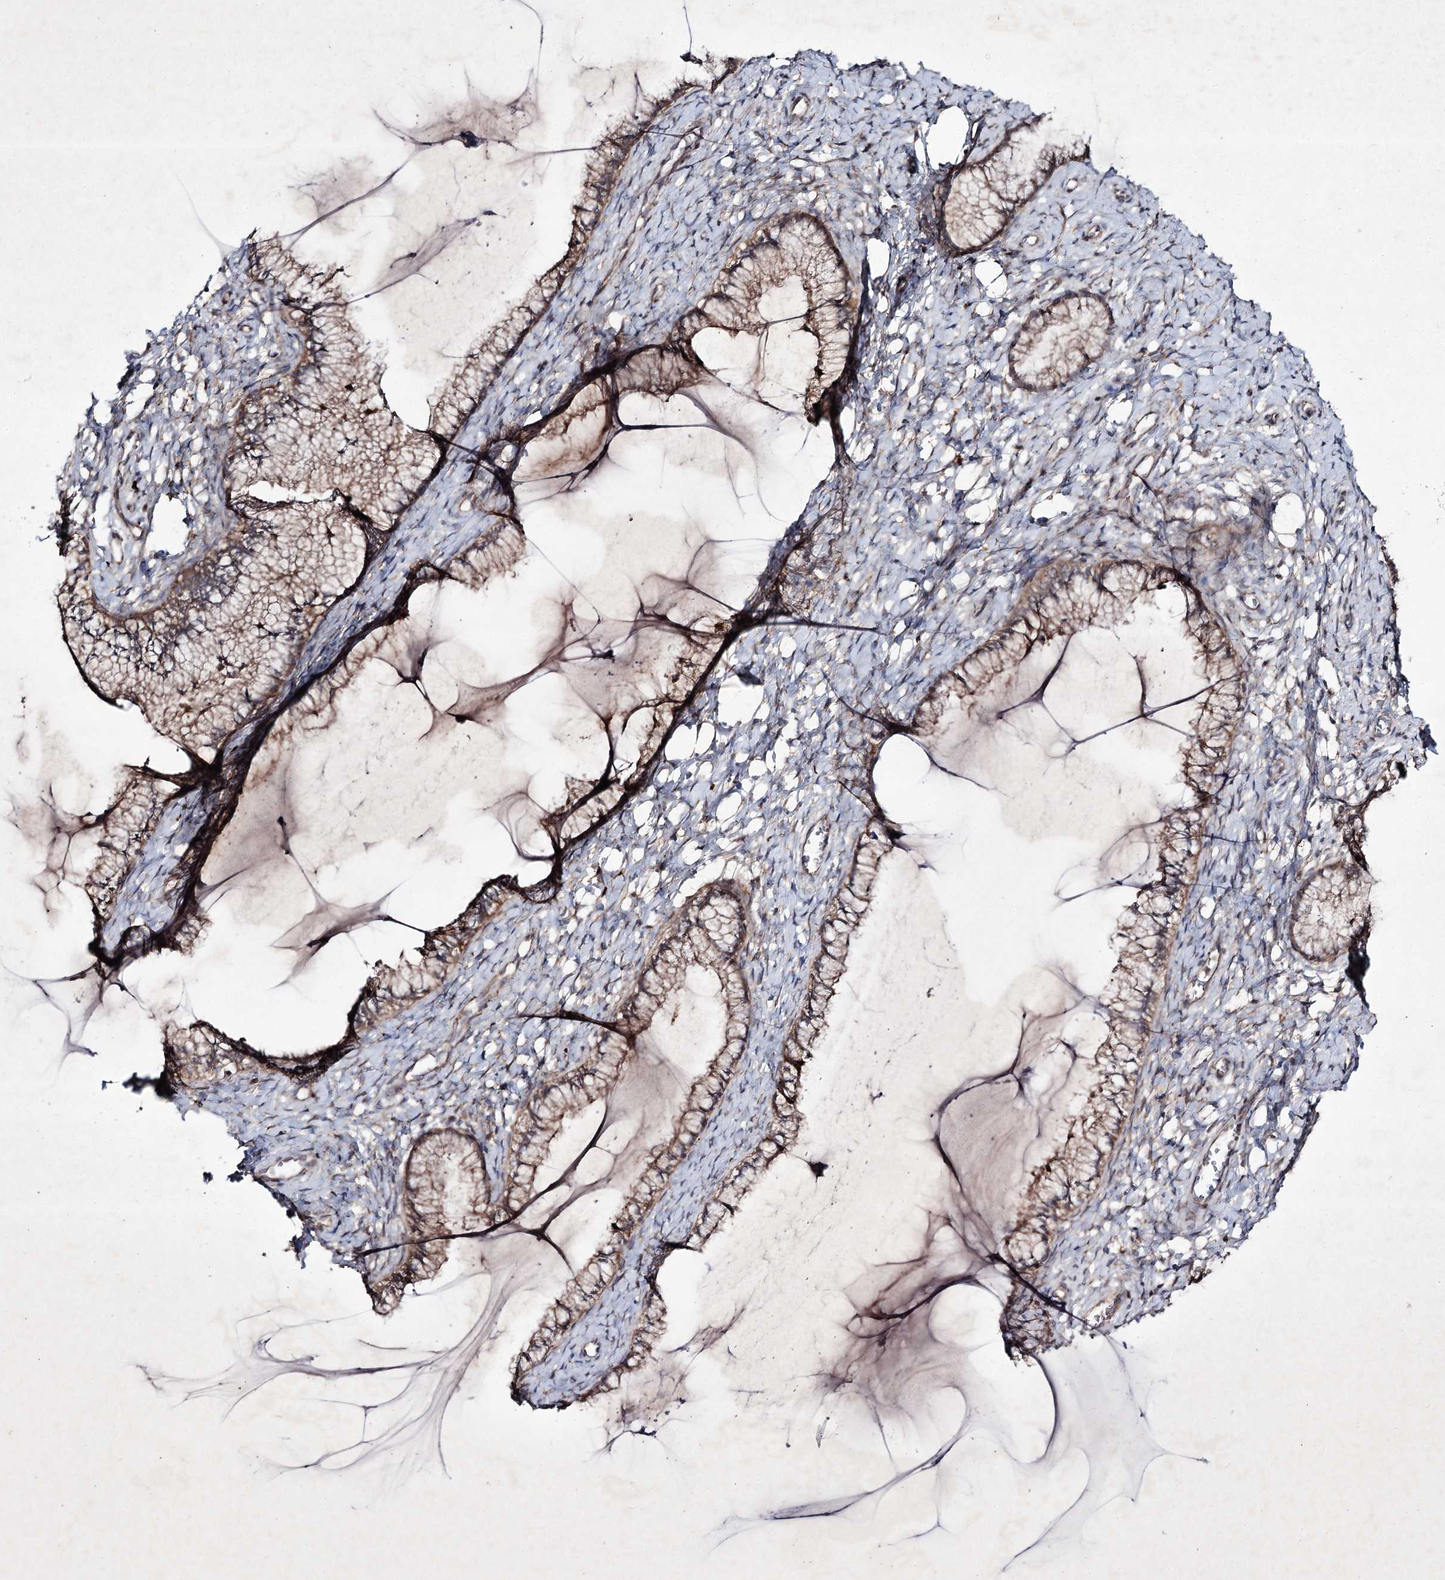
{"staining": {"intensity": "moderate", "quantity": ">75%", "location": "cytoplasmic/membranous"}, "tissue": "cervix", "cell_type": "Glandular cells", "image_type": "normal", "snomed": [{"axis": "morphology", "description": "Normal tissue, NOS"}, {"axis": "morphology", "description": "Adenocarcinoma, NOS"}, {"axis": "topography", "description": "Cervix"}], "caption": "High-magnification brightfield microscopy of normal cervix stained with DAB (3,3'-diaminobenzidine) (brown) and counterstained with hematoxylin (blue). glandular cells exhibit moderate cytoplasmic/membranous staining is present in approximately>75% of cells. (brown staining indicates protein expression, while blue staining denotes nuclei).", "gene": "ALG9", "patient": {"sex": "female", "age": 29}}